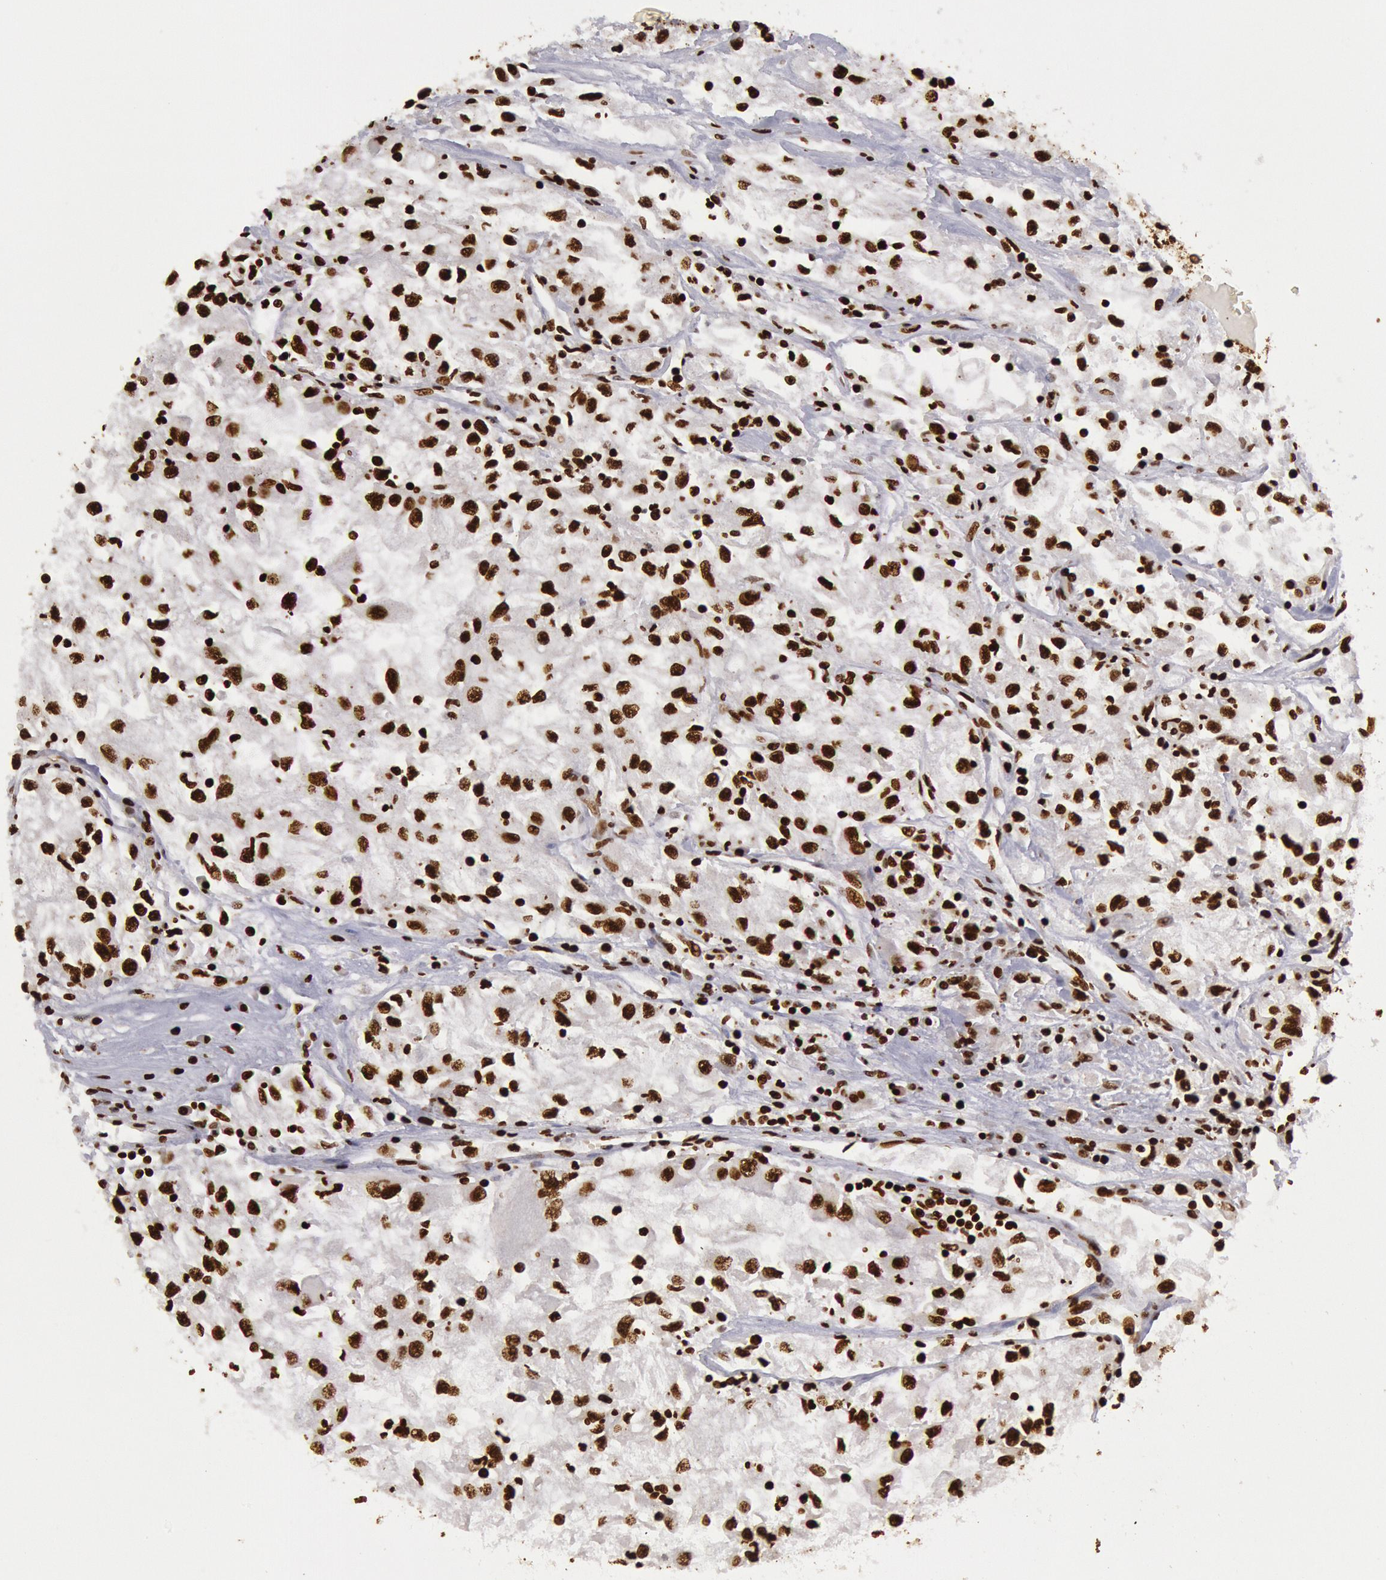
{"staining": {"intensity": "strong", "quantity": ">75%", "location": "nuclear"}, "tissue": "renal cancer", "cell_type": "Tumor cells", "image_type": "cancer", "snomed": [{"axis": "morphology", "description": "Adenocarcinoma, NOS"}, {"axis": "topography", "description": "Kidney"}], "caption": "Renal cancer (adenocarcinoma) tissue displays strong nuclear positivity in about >75% of tumor cells", "gene": "H3-4", "patient": {"sex": "male", "age": 59}}